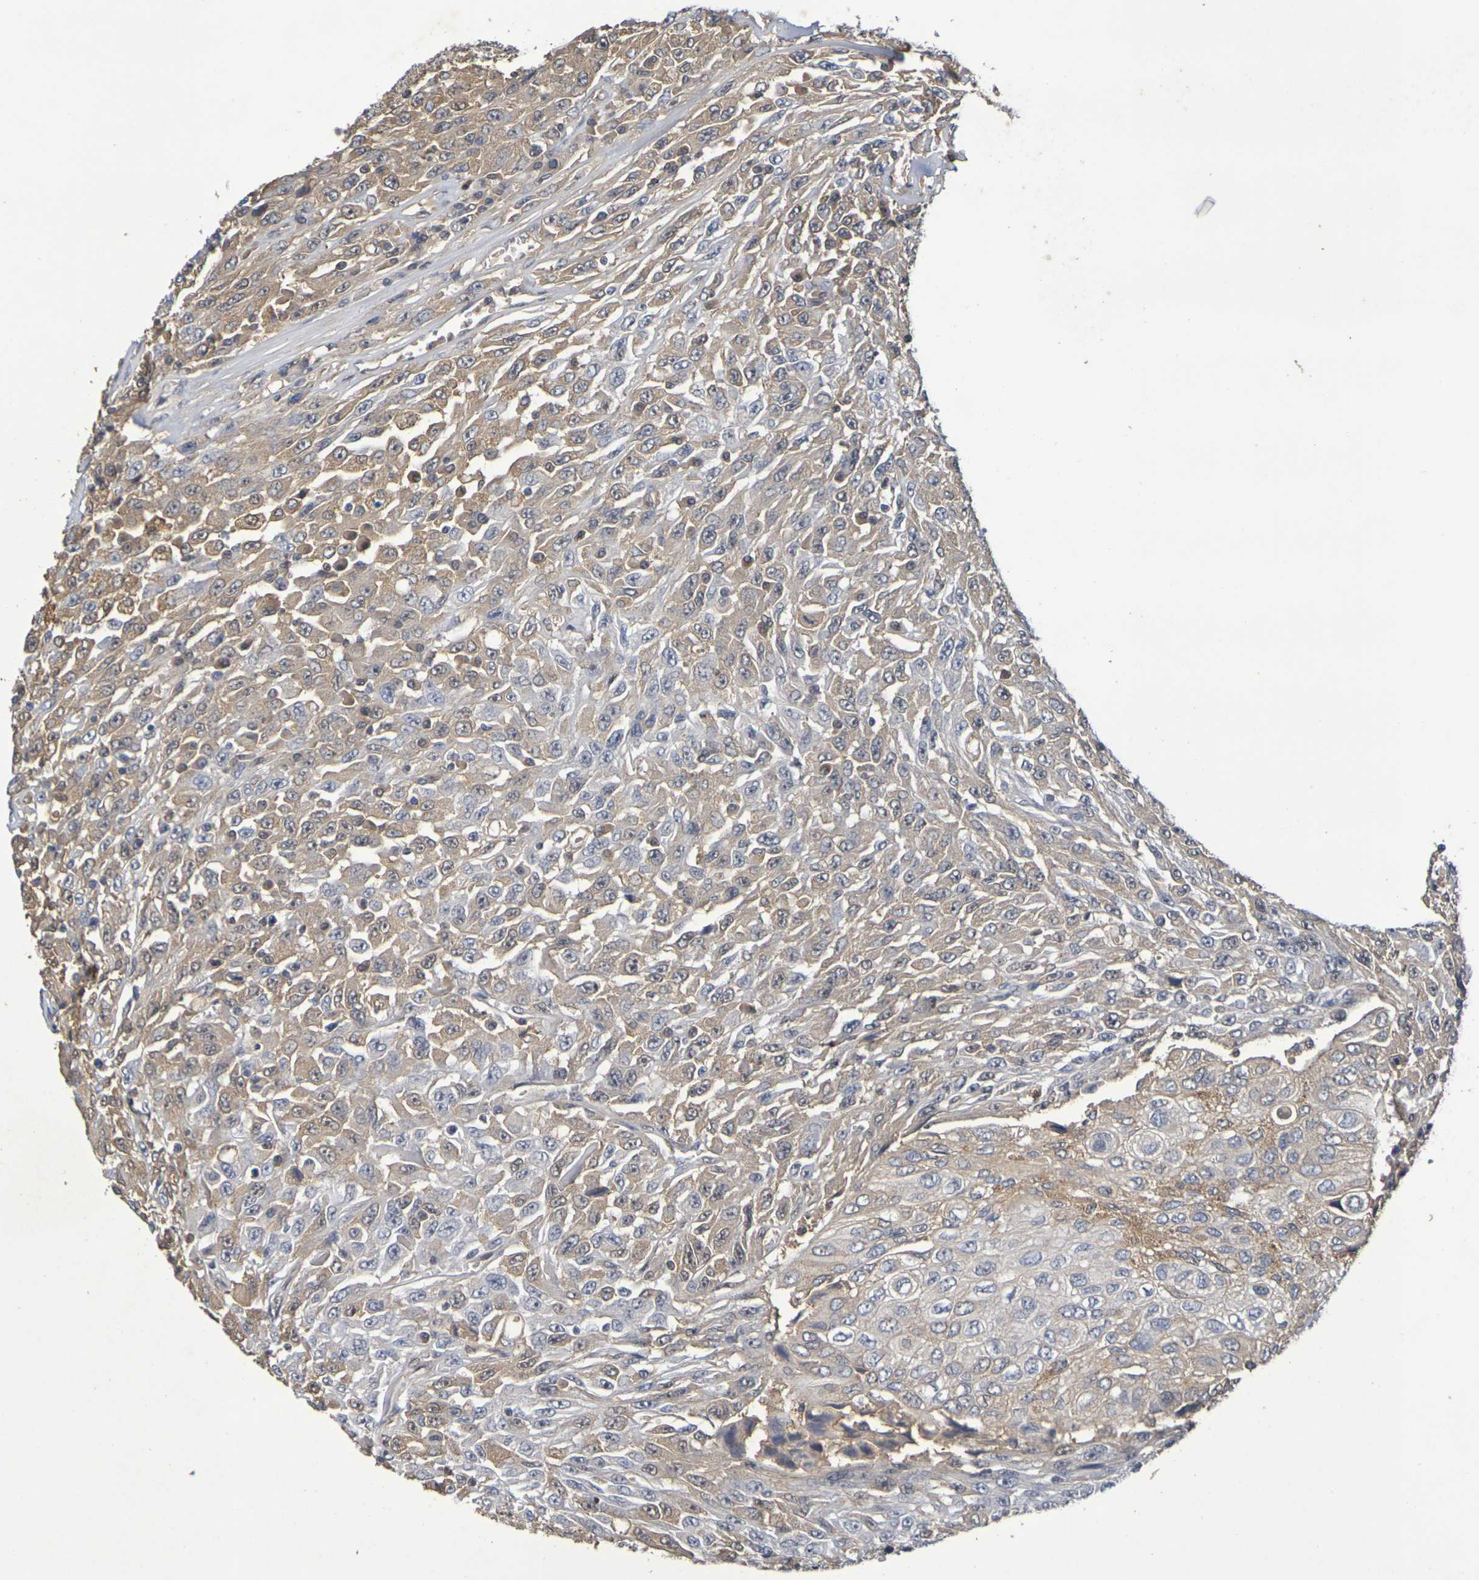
{"staining": {"intensity": "moderate", "quantity": ">75%", "location": "cytoplasmic/membranous"}, "tissue": "urothelial cancer", "cell_type": "Tumor cells", "image_type": "cancer", "snomed": [{"axis": "morphology", "description": "Urothelial carcinoma, High grade"}, {"axis": "topography", "description": "Urinary bladder"}], "caption": "High-grade urothelial carcinoma tissue reveals moderate cytoplasmic/membranous expression in approximately >75% of tumor cells, visualized by immunohistochemistry.", "gene": "TERF2", "patient": {"sex": "male", "age": 66}}